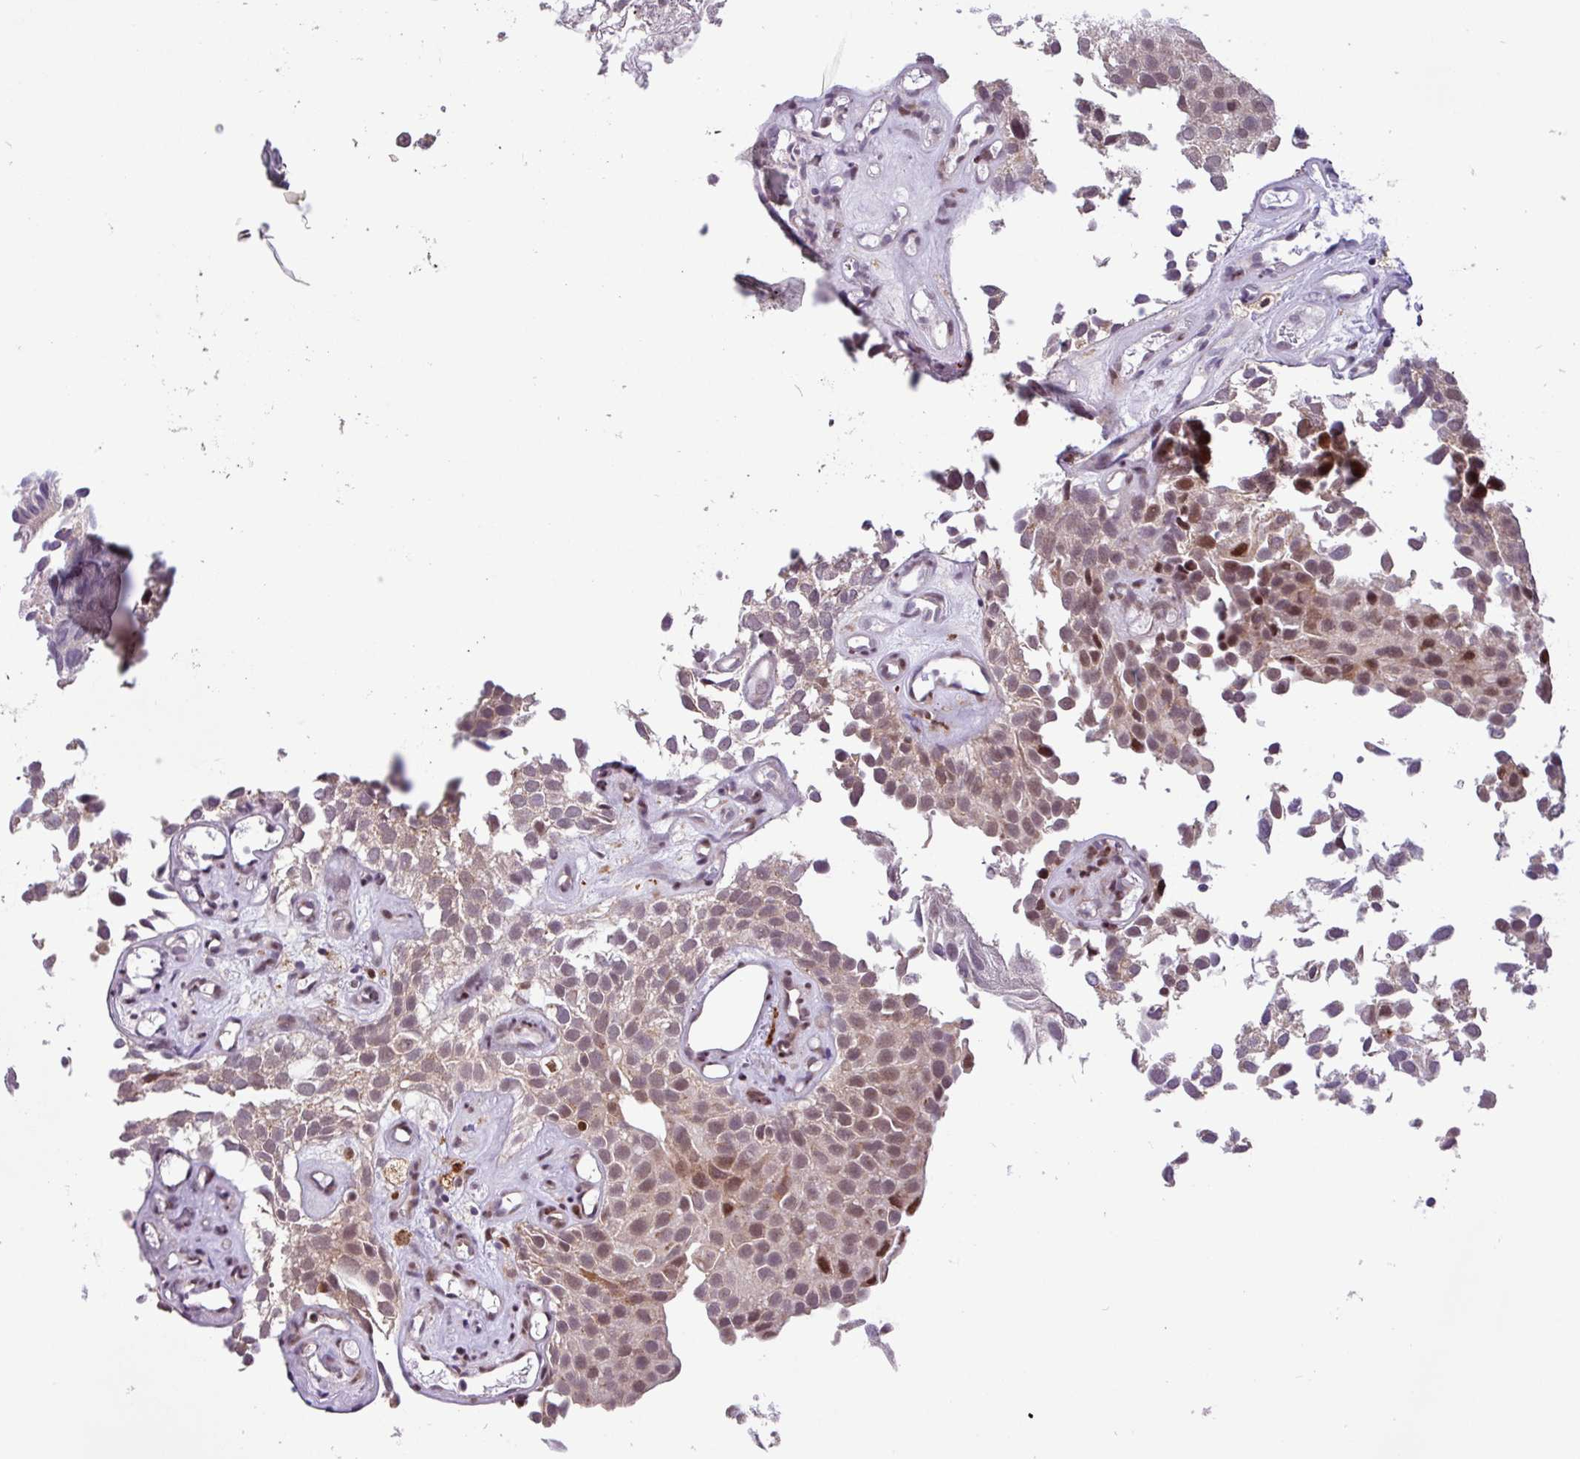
{"staining": {"intensity": "moderate", "quantity": "<25%", "location": "cytoplasmic/membranous,nuclear"}, "tissue": "urothelial cancer", "cell_type": "Tumor cells", "image_type": "cancer", "snomed": [{"axis": "morphology", "description": "Urothelial carcinoma, Low grade"}, {"axis": "topography", "description": "Urinary bladder"}], "caption": "IHC (DAB) staining of urothelial cancer reveals moderate cytoplasmic/membranous and nuclear protein positivity in about <25% of tumor cells.", "gene": "BRD3", "patient": {"sex": "male", "age": 88}}